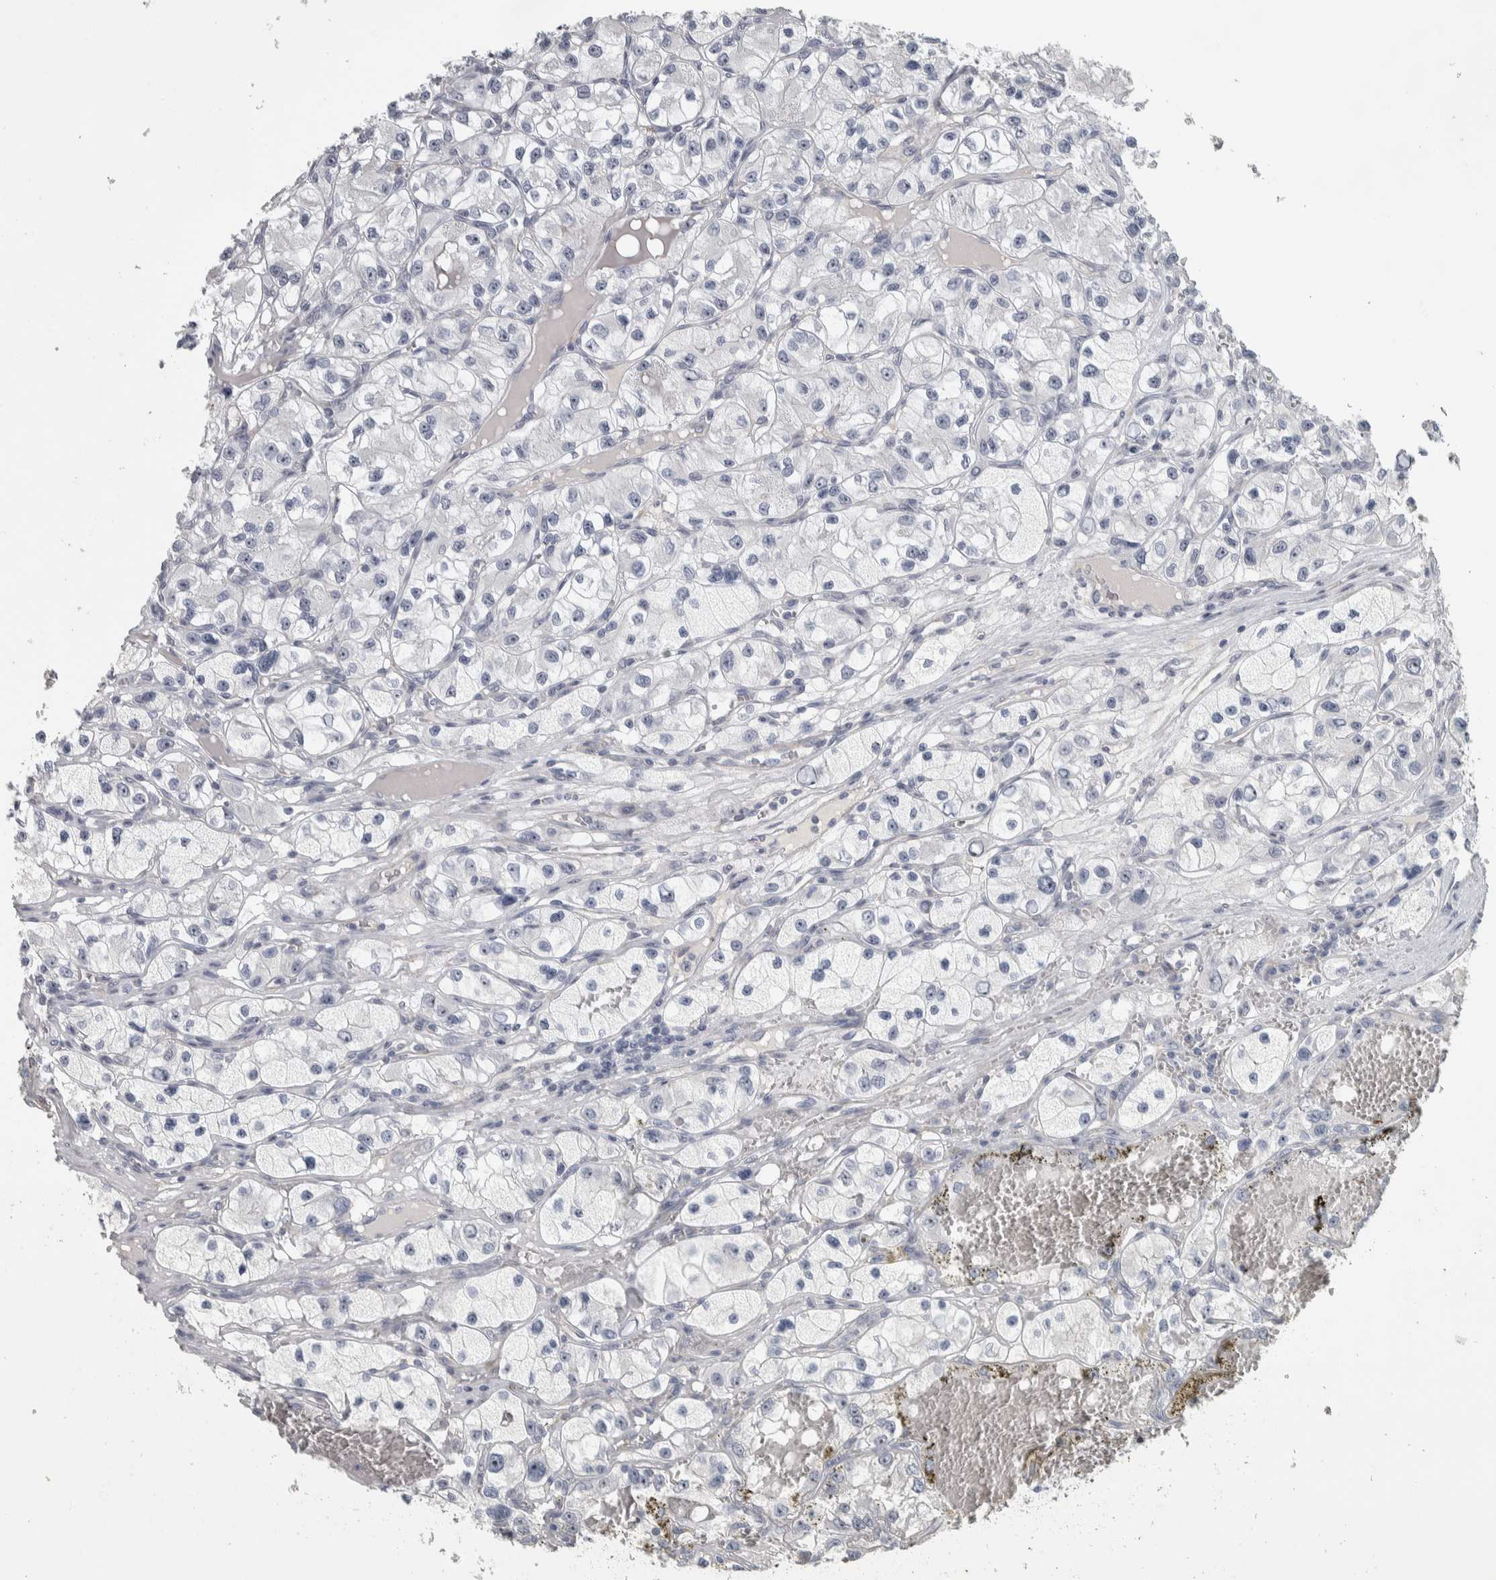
{"staining": {"intensity": "negative", "quantity": "none", "location": "none"}, "tissue": "renal cancer", "cell_type": "Tumor cells", "image_type": "cancer", "snomed": [{"axis": "morphology", "description": "Adenocarcinoma, NOS"}, {"axis": "topography", "description": "Kidney"}], "caption": "Histopathology image shows no protein expression in tumor cells of renal adenocarcinoma tissue.", "gene": "DCAF10", "patient": {"sex": "female", "age": 57}}